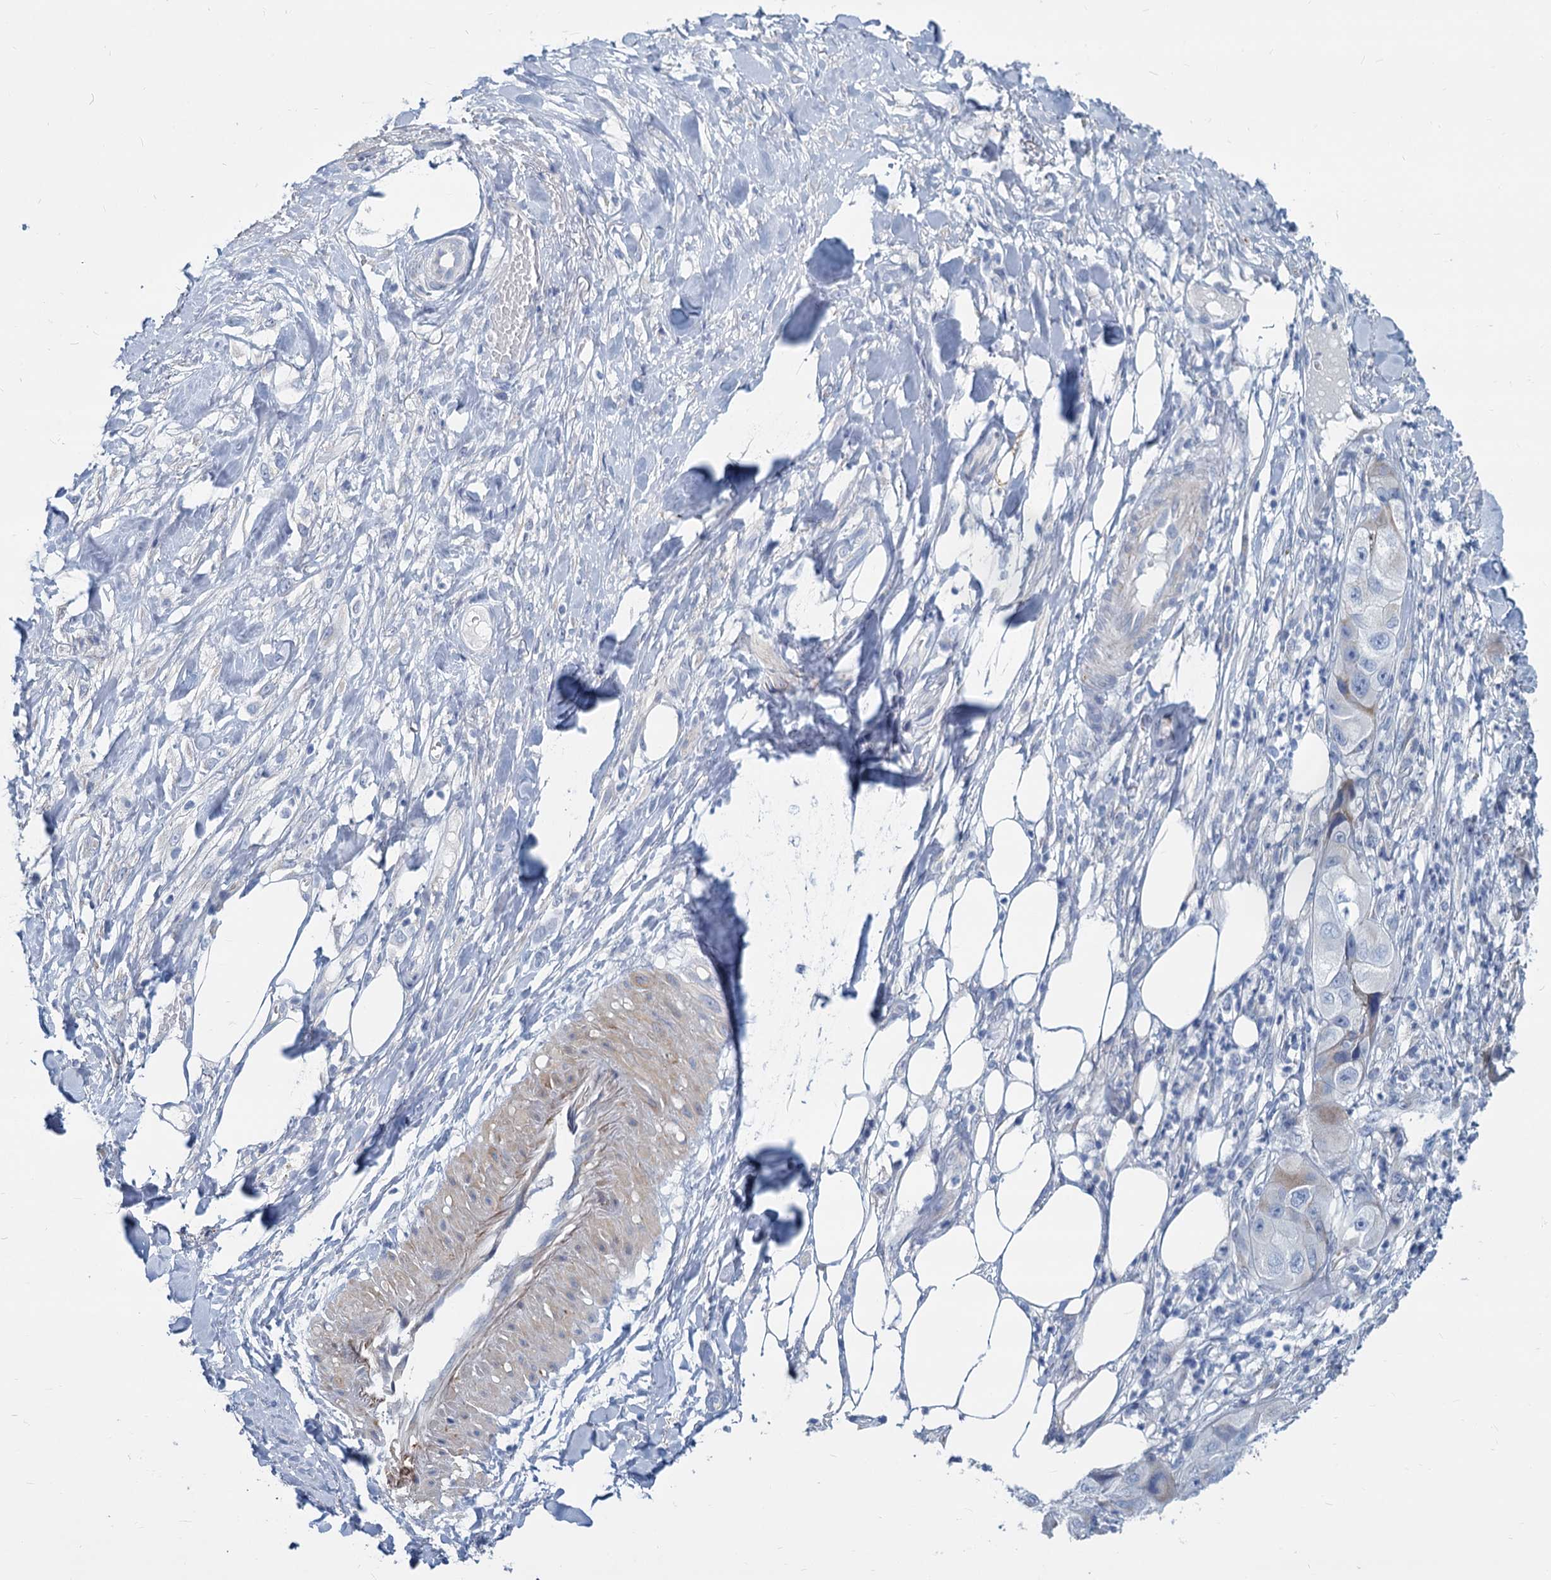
{"staining": {"intensity": "negative", "quantity": "none", "location": "none"}, "tissue": "skin cancer", "cell_type": "Tumor cells", "image_type": "cancer", "snomed": [{"axis": "morphology", "description": "Squamous cell carcinoma, NOS"}, {"axis": "topography", "description": "Skin"}, {"axis": "topography", "description": "Subcutis"}], "caption": "There is no significant positivity in tumor cells of skin squamous cell carcinoma. The staining is performed using DAB brown chromogen with nuclei counter-stained in using hematoxylin.", "gene": "GSTM3", "patient": {"sex": "male", "age": 73}}